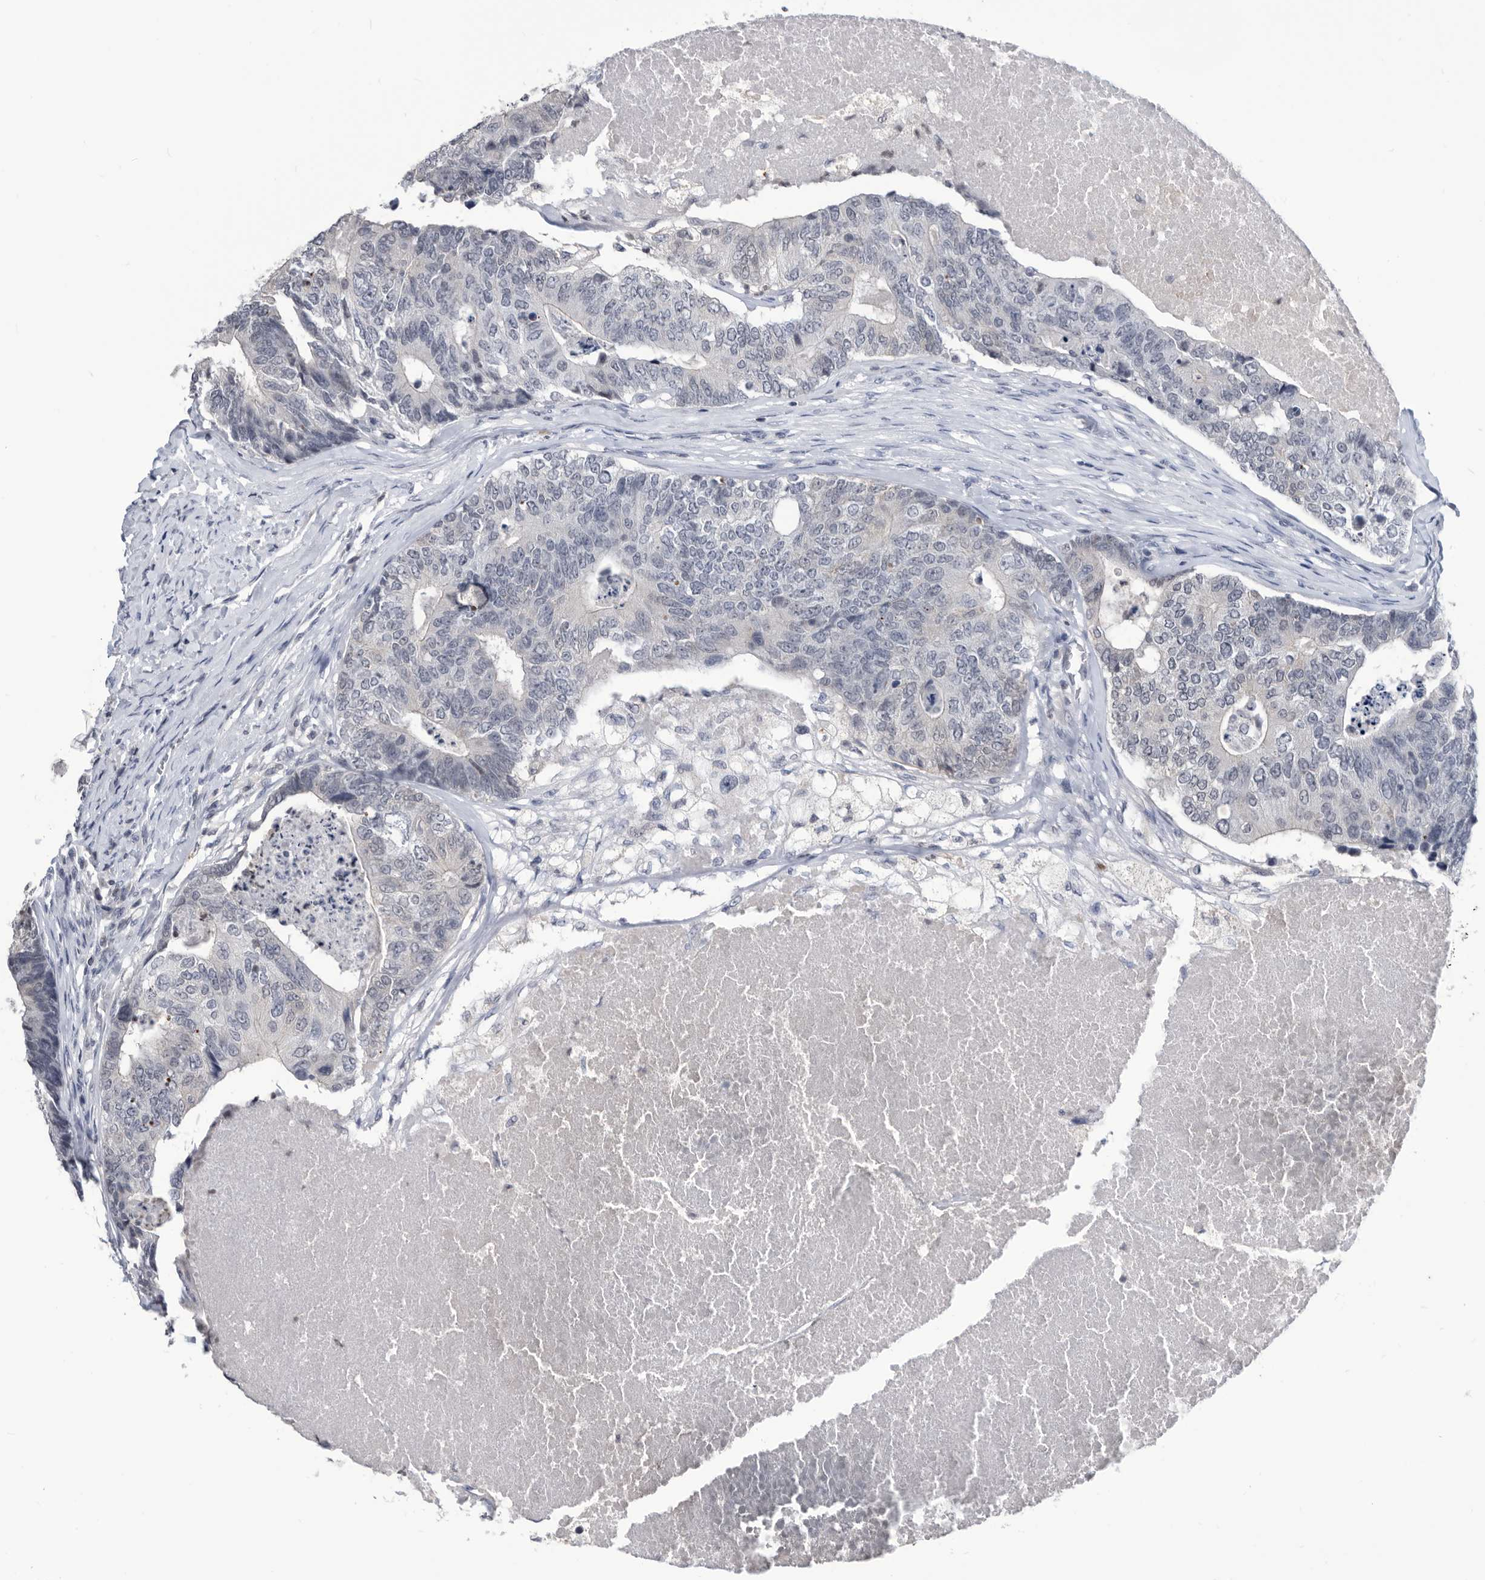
{"staining": {"intensity": "negative", "quantity": "none", "location": "none"}, "tissue": "colorectal cancer", "cell_type": "Tumor cells", "image_type": "cancer", "snomed": [{"axis": "morphology", "description": "Adenocarcinoma, NOS"}, {"axis": "topography", "description": "Colon"}], "caption": "DAB immunohistochemical staining of adenocarcinoma (colorectal) shows no significant expression in tumor cells. (DAB (3,3'-diaminobenzidine) IHC, high magnification).", "gene": "TSTD1", "patient": {"sex": "female", "age": 67}}